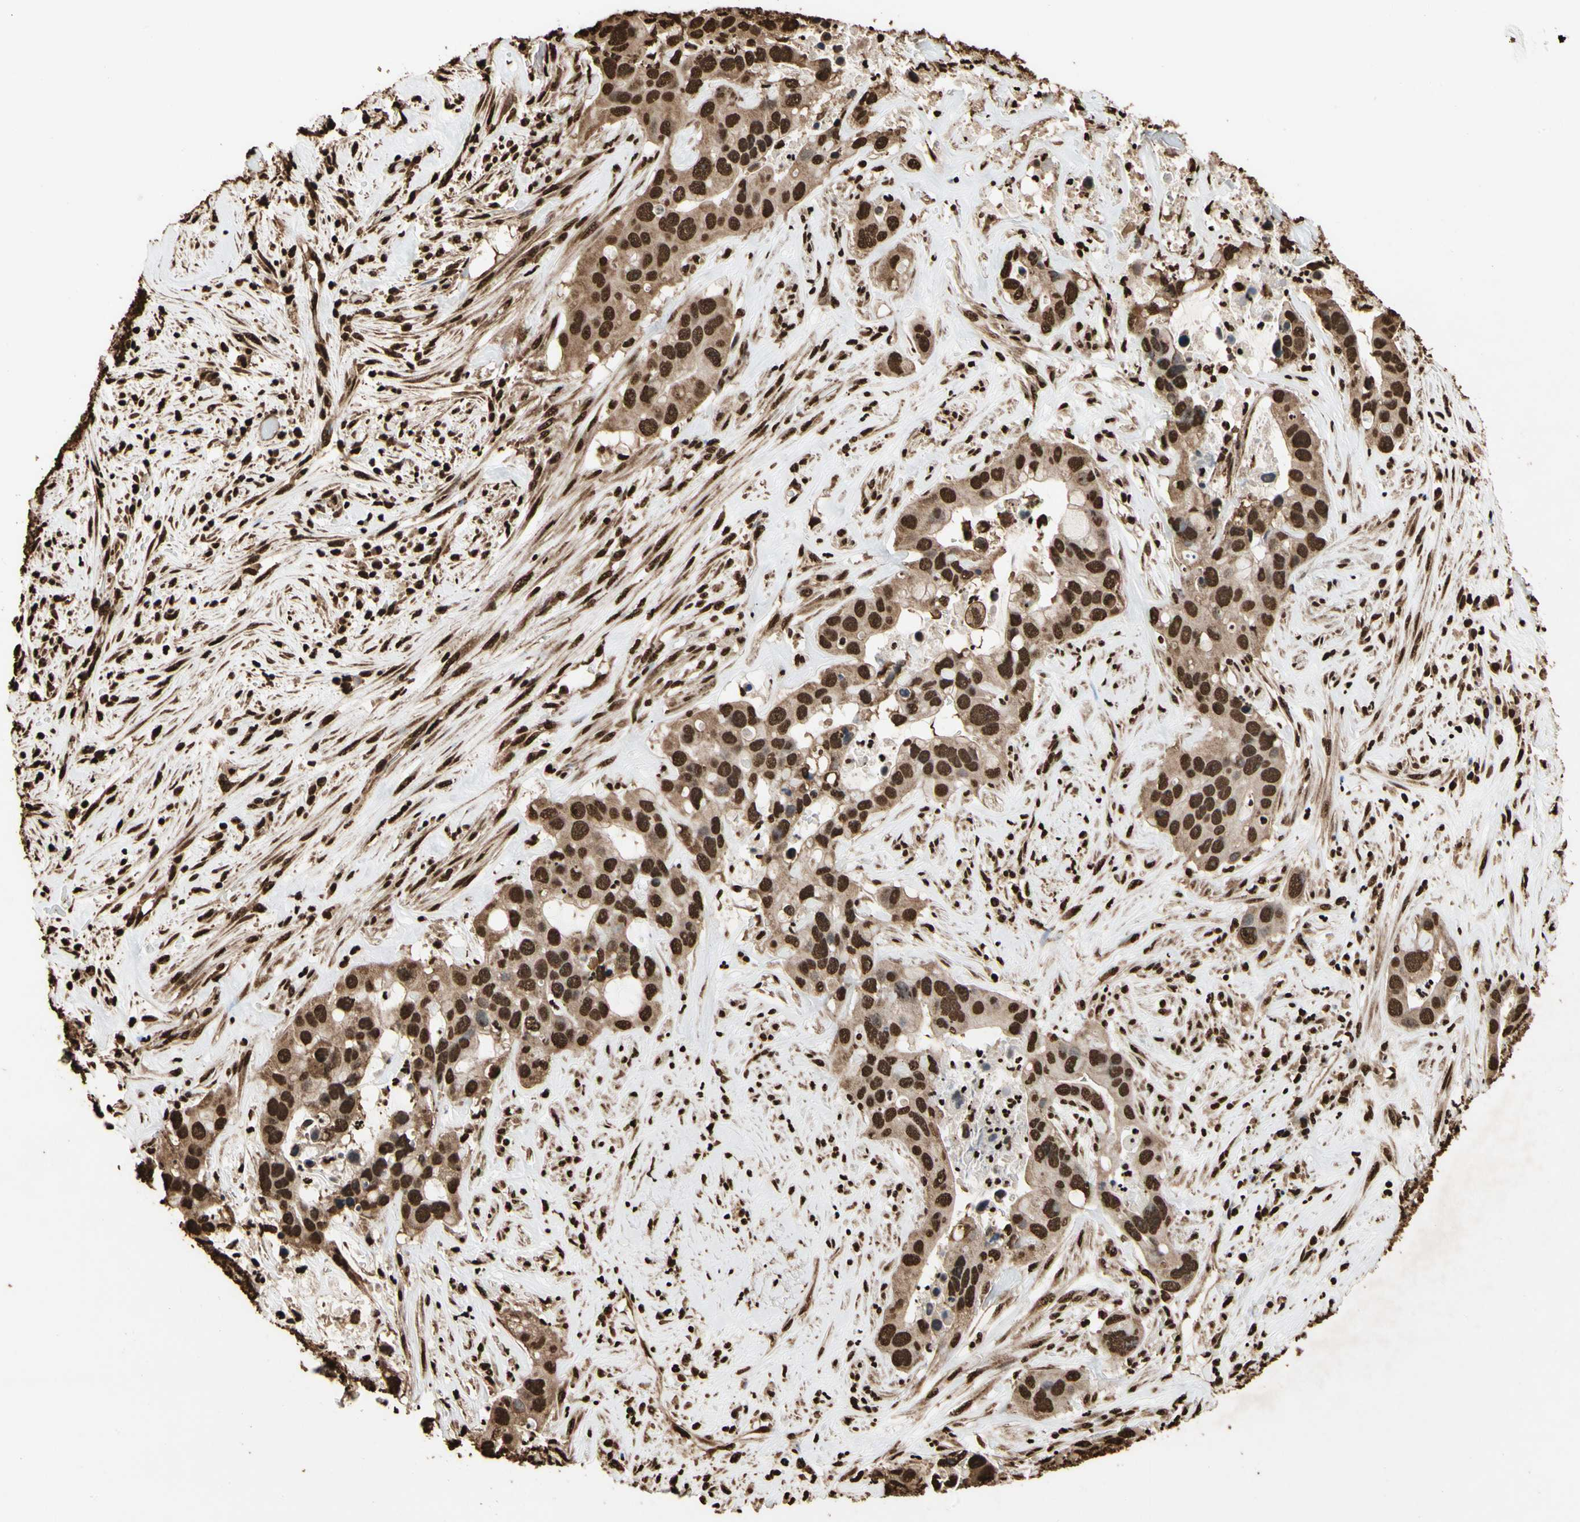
{"staining": {"intensity": "strong", "quantity": ">75%", "location": "cytoplasmic/membranous,nuclear"}, "tissue": "liver cancer", "cell_type": "Tumor cells", "image_type": "cancer", "snomed": [{"axis": "morphology", "description": "Cholangiocarcinoma"}, {"axis": "topography", "description": "Liver"}], "caption": "Protein positivity by immunohistochemistry exhibits strong cytoplasmic/membranous and nuclear staining in approximately >75% of tumor cells in liver cancer (cholangiocarcinoma).", "gene": "HNRNPK", "patient": {"sex": "female", "age": 65}}